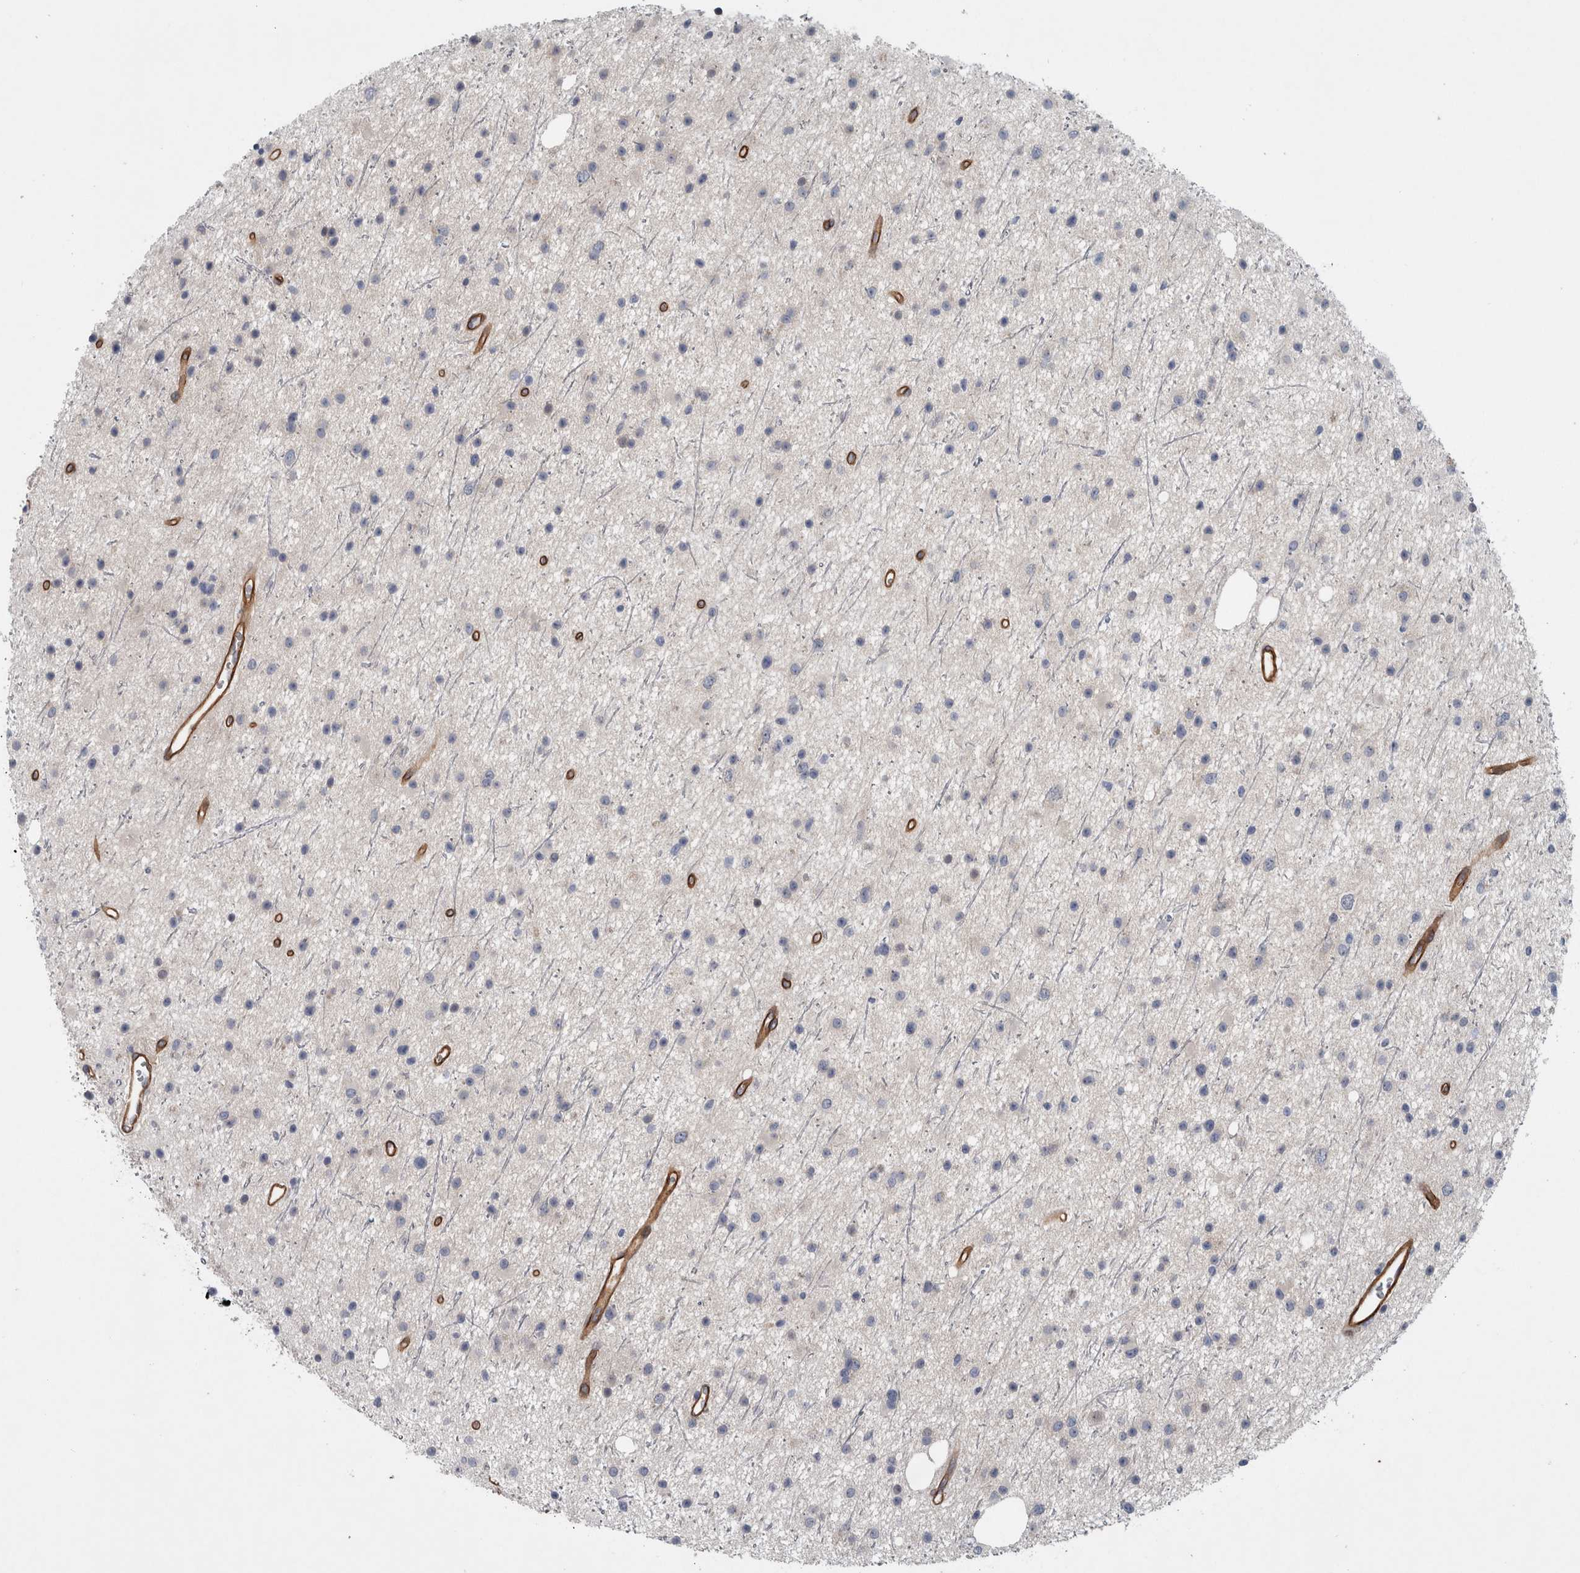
{"staining": {"intensity": "negative", "quantity": "none", "location": "none"}, "tissue": "glioma", "cell_type": "Tumor cells", "image_type": "cancer", "snomed": [{"axis": "morphology", "description": "Glioma, malignant, Low grade"}, {"axis": "topography", "description": "Cerebral cortex"}], "caption": "Tumor cells show no significant protein expression in glioma.", "gene": "BCAM", "patient": {"sex": "female", "age": 39}}